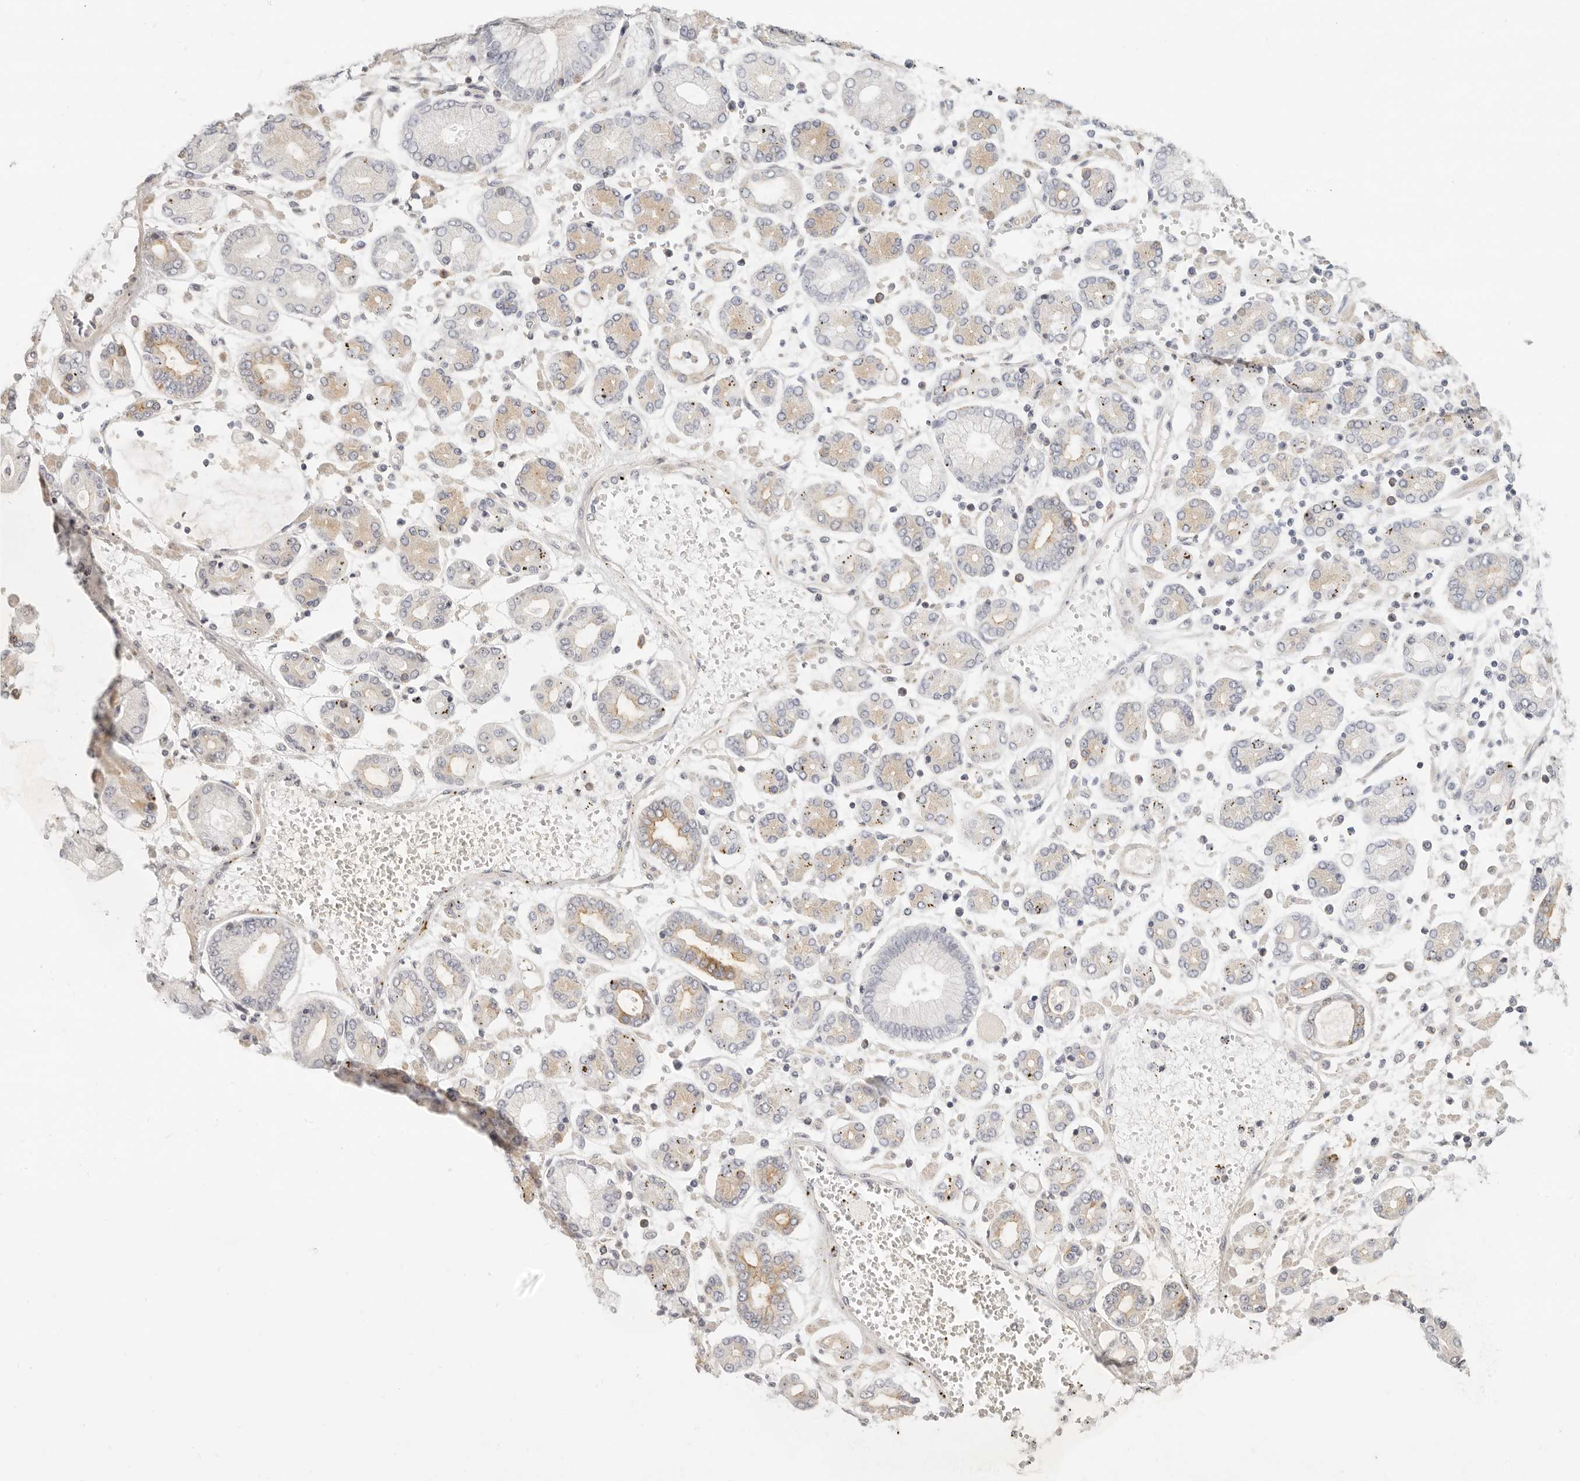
{"staining": {"intensity": "moderate", "quantity": "<25%", "location": "cytoplasmic/membranous"}, "tissue": "stomach cancer", "cell_type": "Tumor cells", "image_type": "cancer", "snomed": [{"axis": "morphology", "description": "Adenocarcinoma, NOS"}, {"axis": "topography", "description": "Stomach"}], "caption": "Protein expression analysis of stomach cancer (adenocarcinoma) exhibits moderate cytoplasmic/membranous positivity in about <25% of tumor cells.", "gene": "ANXA9", "patient": {"sex": "male", "age": 76}}